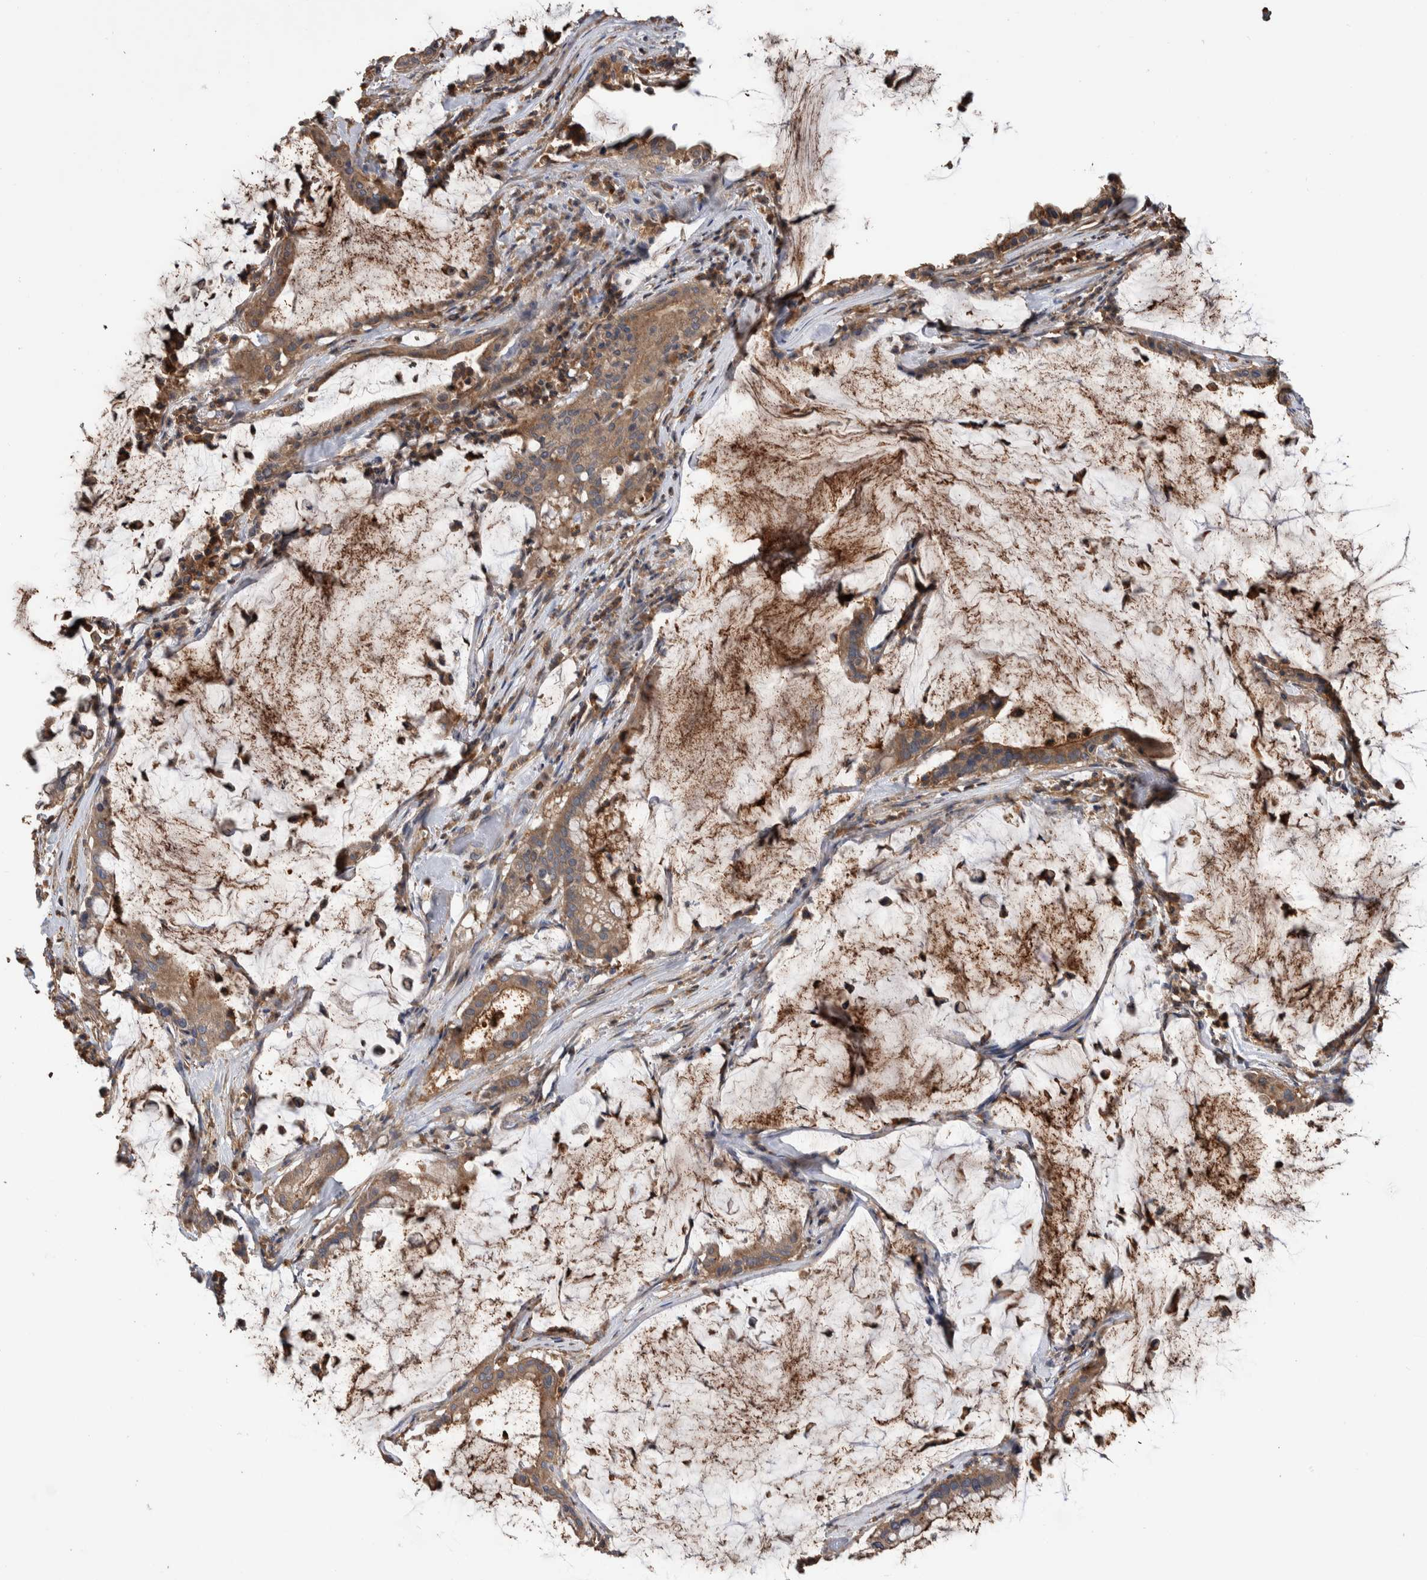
{"staining": {"intensity": "weak", "quantity": ">75%", "location": "cytoplasmic/membranous"}, "tissue": "pancreatic cancer", "cell_type": "Tumor cells", "image_type": "cancer", "snomed": [{"axis": "morphology", "description": "Adenocarcinoma, NOS"}, {"axis": "topography", "description": "Pancreas"}], "caption": "Weak cytoplasmic/membranous protein staining is appreciated in approximately >75% of tumor cells in pancreatic adenocarcinoma. The staining was performed using DAB (3,3'-diaminobenzidine) to visualize the protein expression in brown, while the nuclei were stained in blue with hematoxylin (Magnification: 20x).", "gene": "SDCBP", "patient": {"sex": "male", "age": 41}}